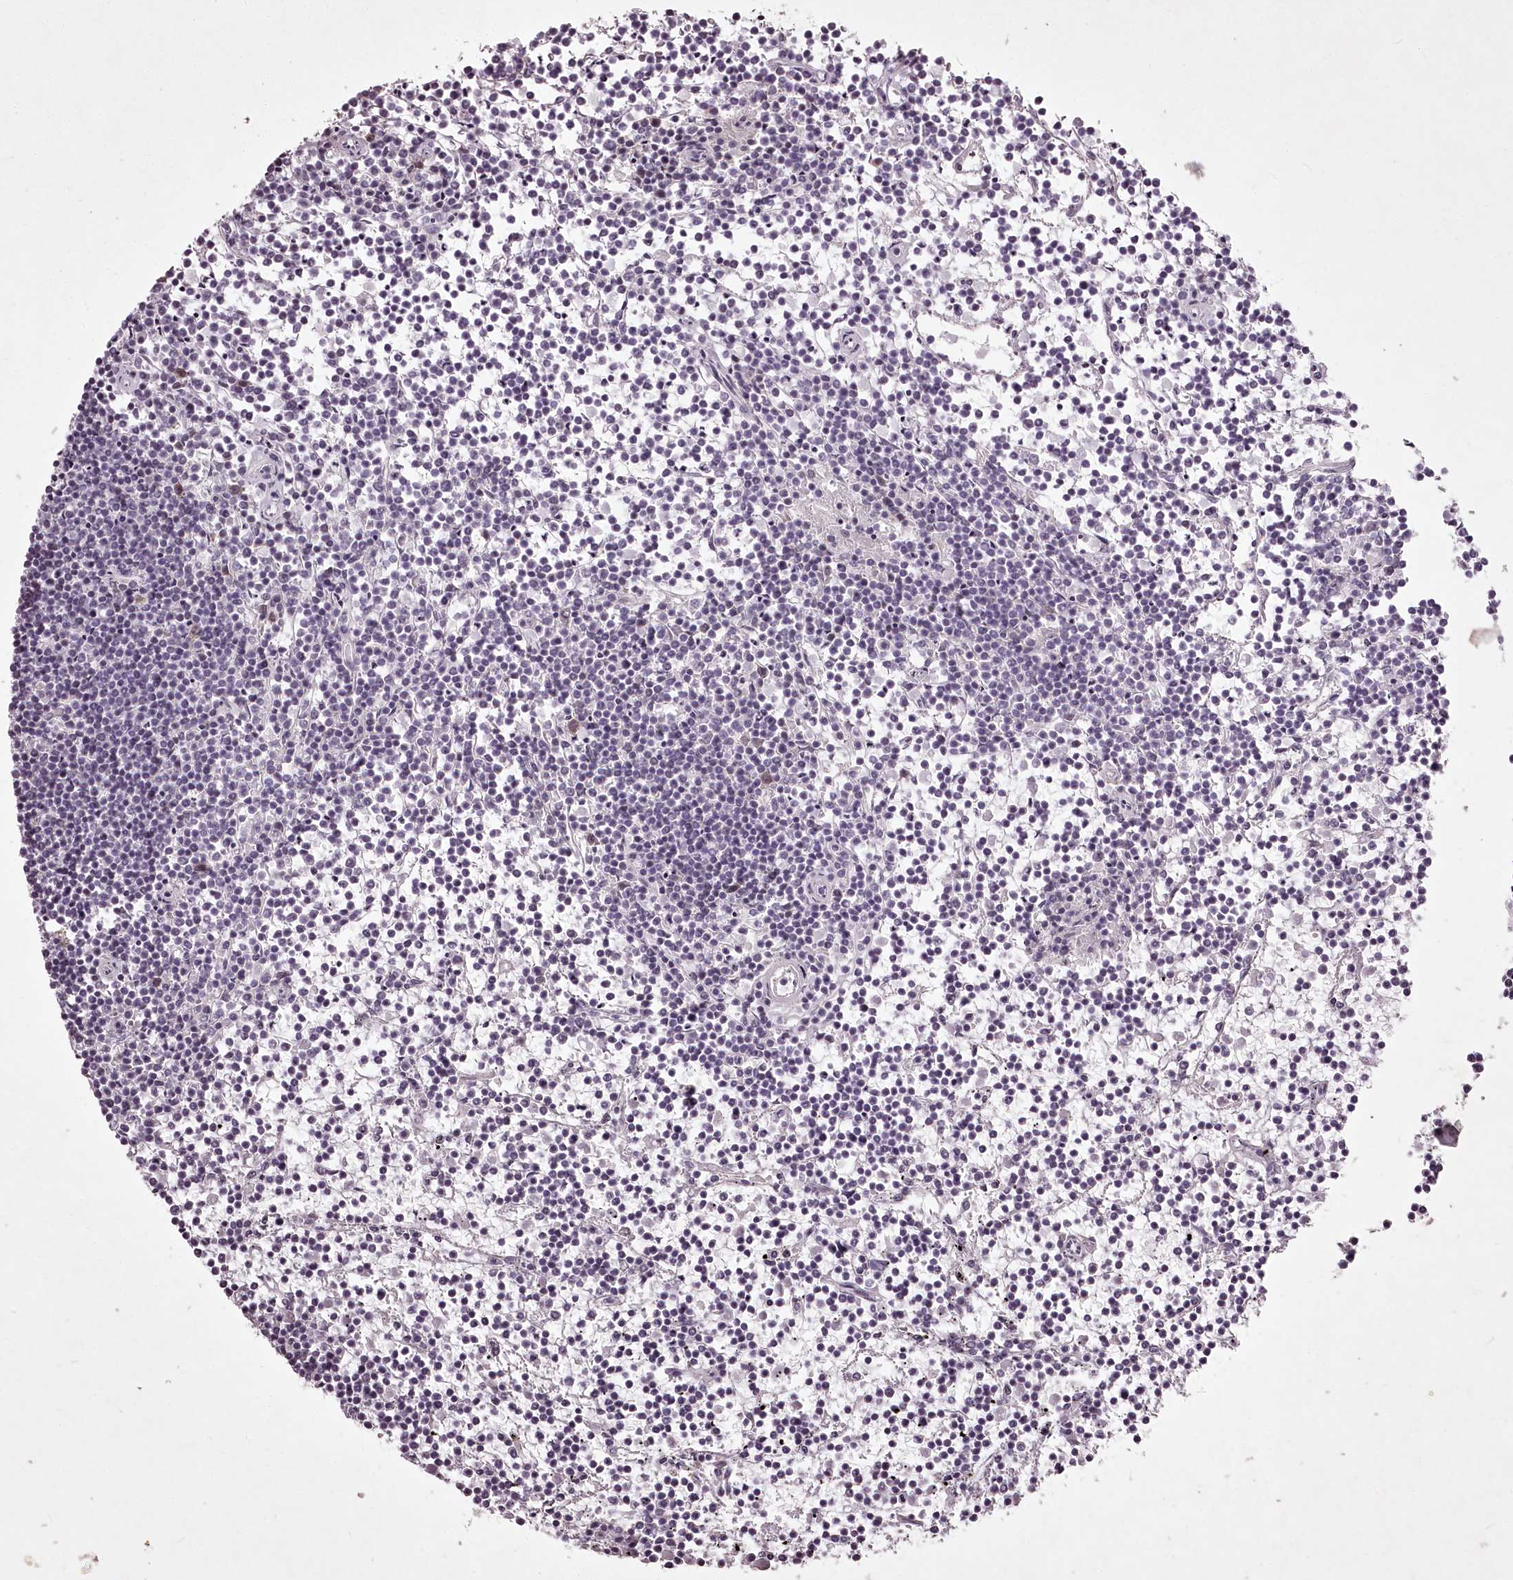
{"staining": {"intensity": "negative", "quantity": "none", "location": "none"}, "tissue": "lymphoma", "cell_type": "Tumor cells", "image_type": "cancer", "snomed": [{"axis": "morphology", "description": "Malignant lymphoma, non-Hodgkin's type, Low grade"}, {"axis": "topography", "description": "Spleen"}], "caption": "There is no significant expression in tumor cells of malignant lymphoma, non-Hodgkin's type (low-grade). (DAB (3,3'-diaminobenzidine) immunohistochemistry with hematoxylin counter stain).", "gene": "CHCHD2", "patient": {"sex": "female", "age": 19}}